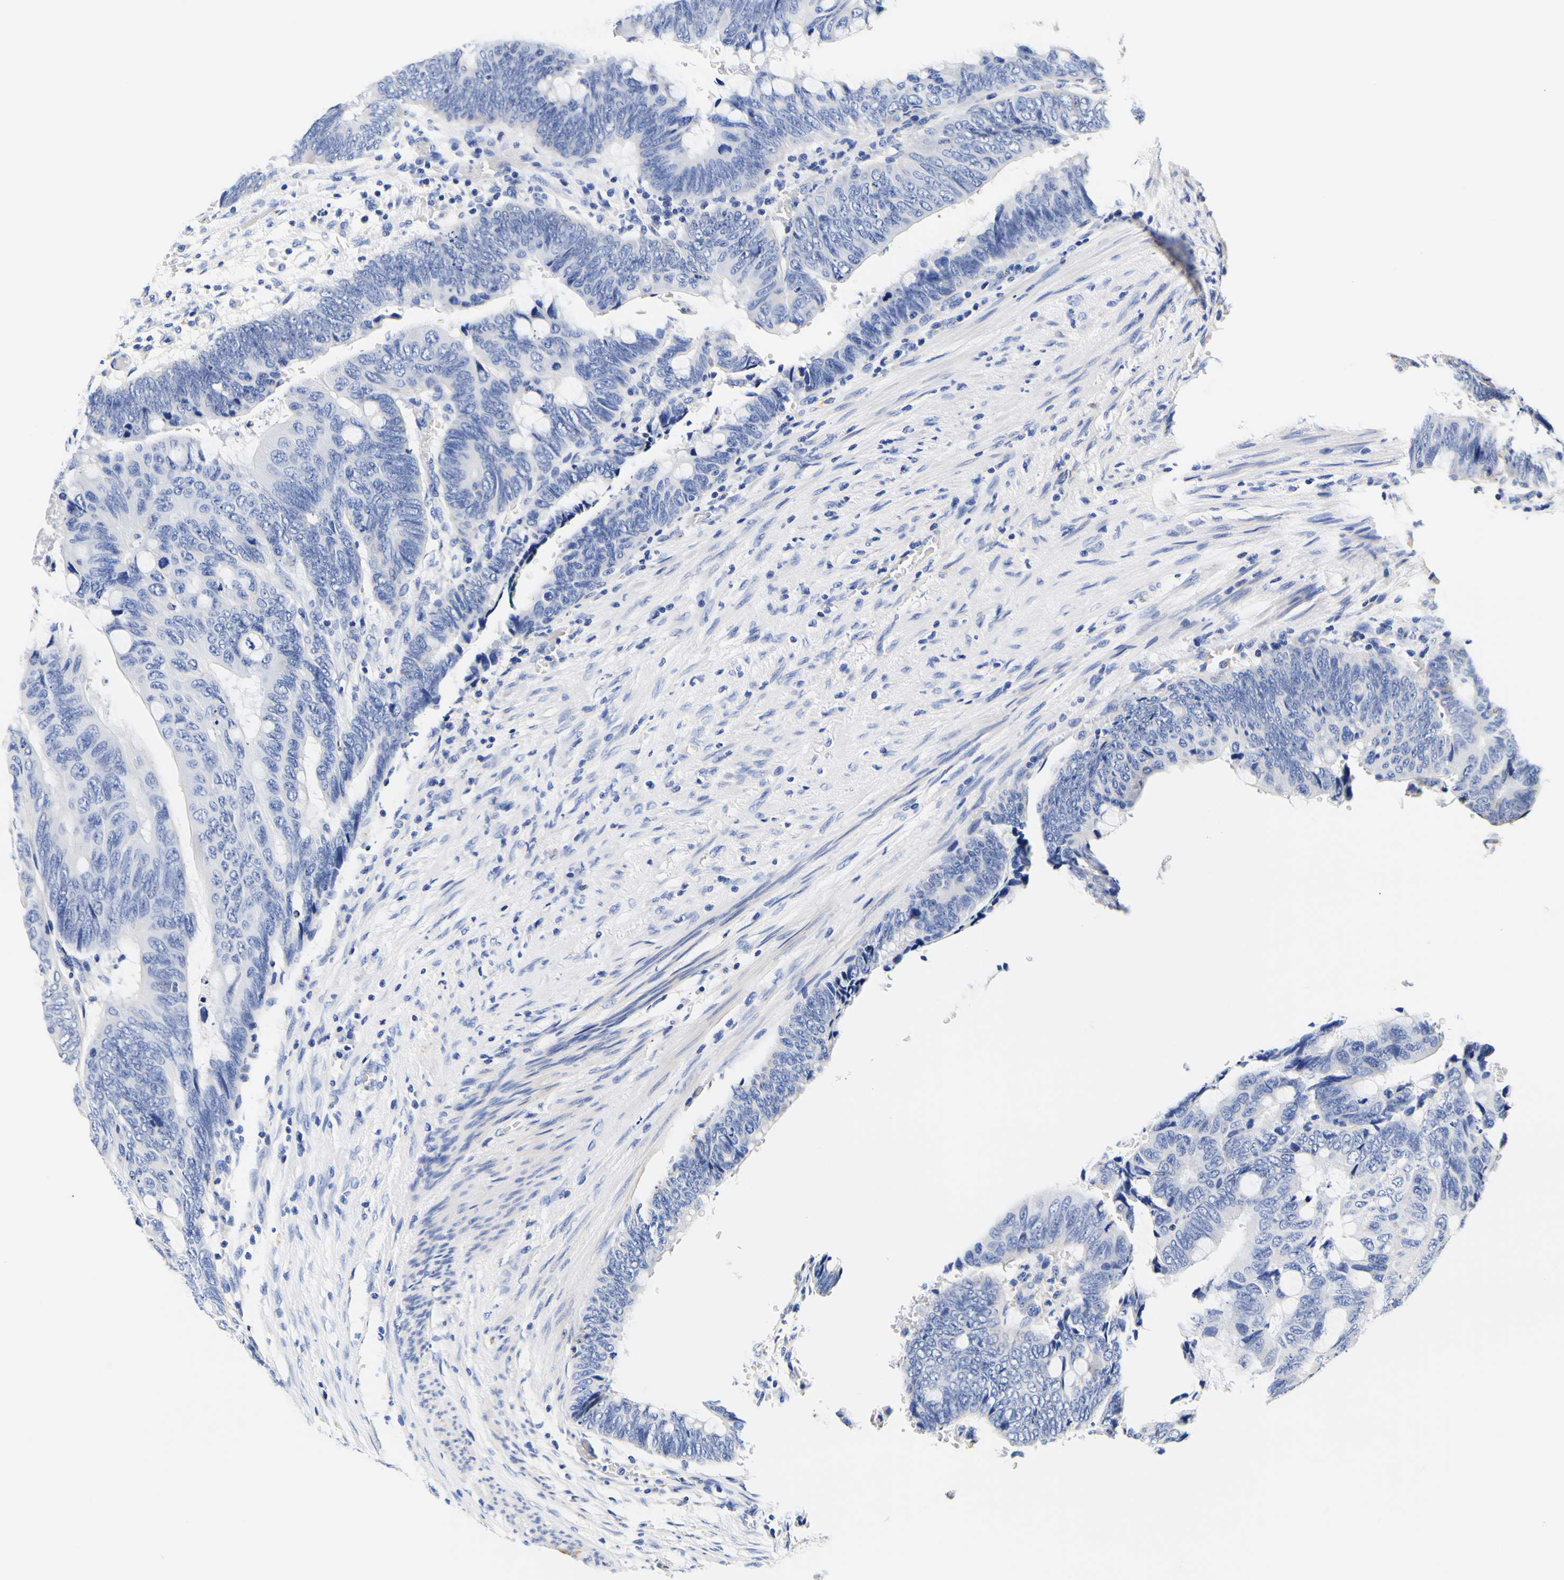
{"staining": {"intensity": "weak", "quantity": "<25%", "location": "cytoplasmic/membranous"}, "tissue": "colorectal cancer", "cell_type": "Tumor cells", "image_type": "cancer", "snomed": [{"axis": "morphology", "description": "Normal tissue, NOS"}, {"axis": "morphology", "description": "Adenocarcinoma, NOS"}, {"axis": "topography", "description": "Rectum"}, {"axis": "topography", "description": "Peripheral nerve tissue"}], "caption": "The photomicrograph exhibits no significant positivity in tumor cells of adenocarcinoma (colorectal). Brightfield microscopy of immunohistochemistry stained with DAB (brown) and hematoxylin (blue), captured at high magnification.", "gene": "CAMK4", "patient": {"sex": "male", "age": 92}}